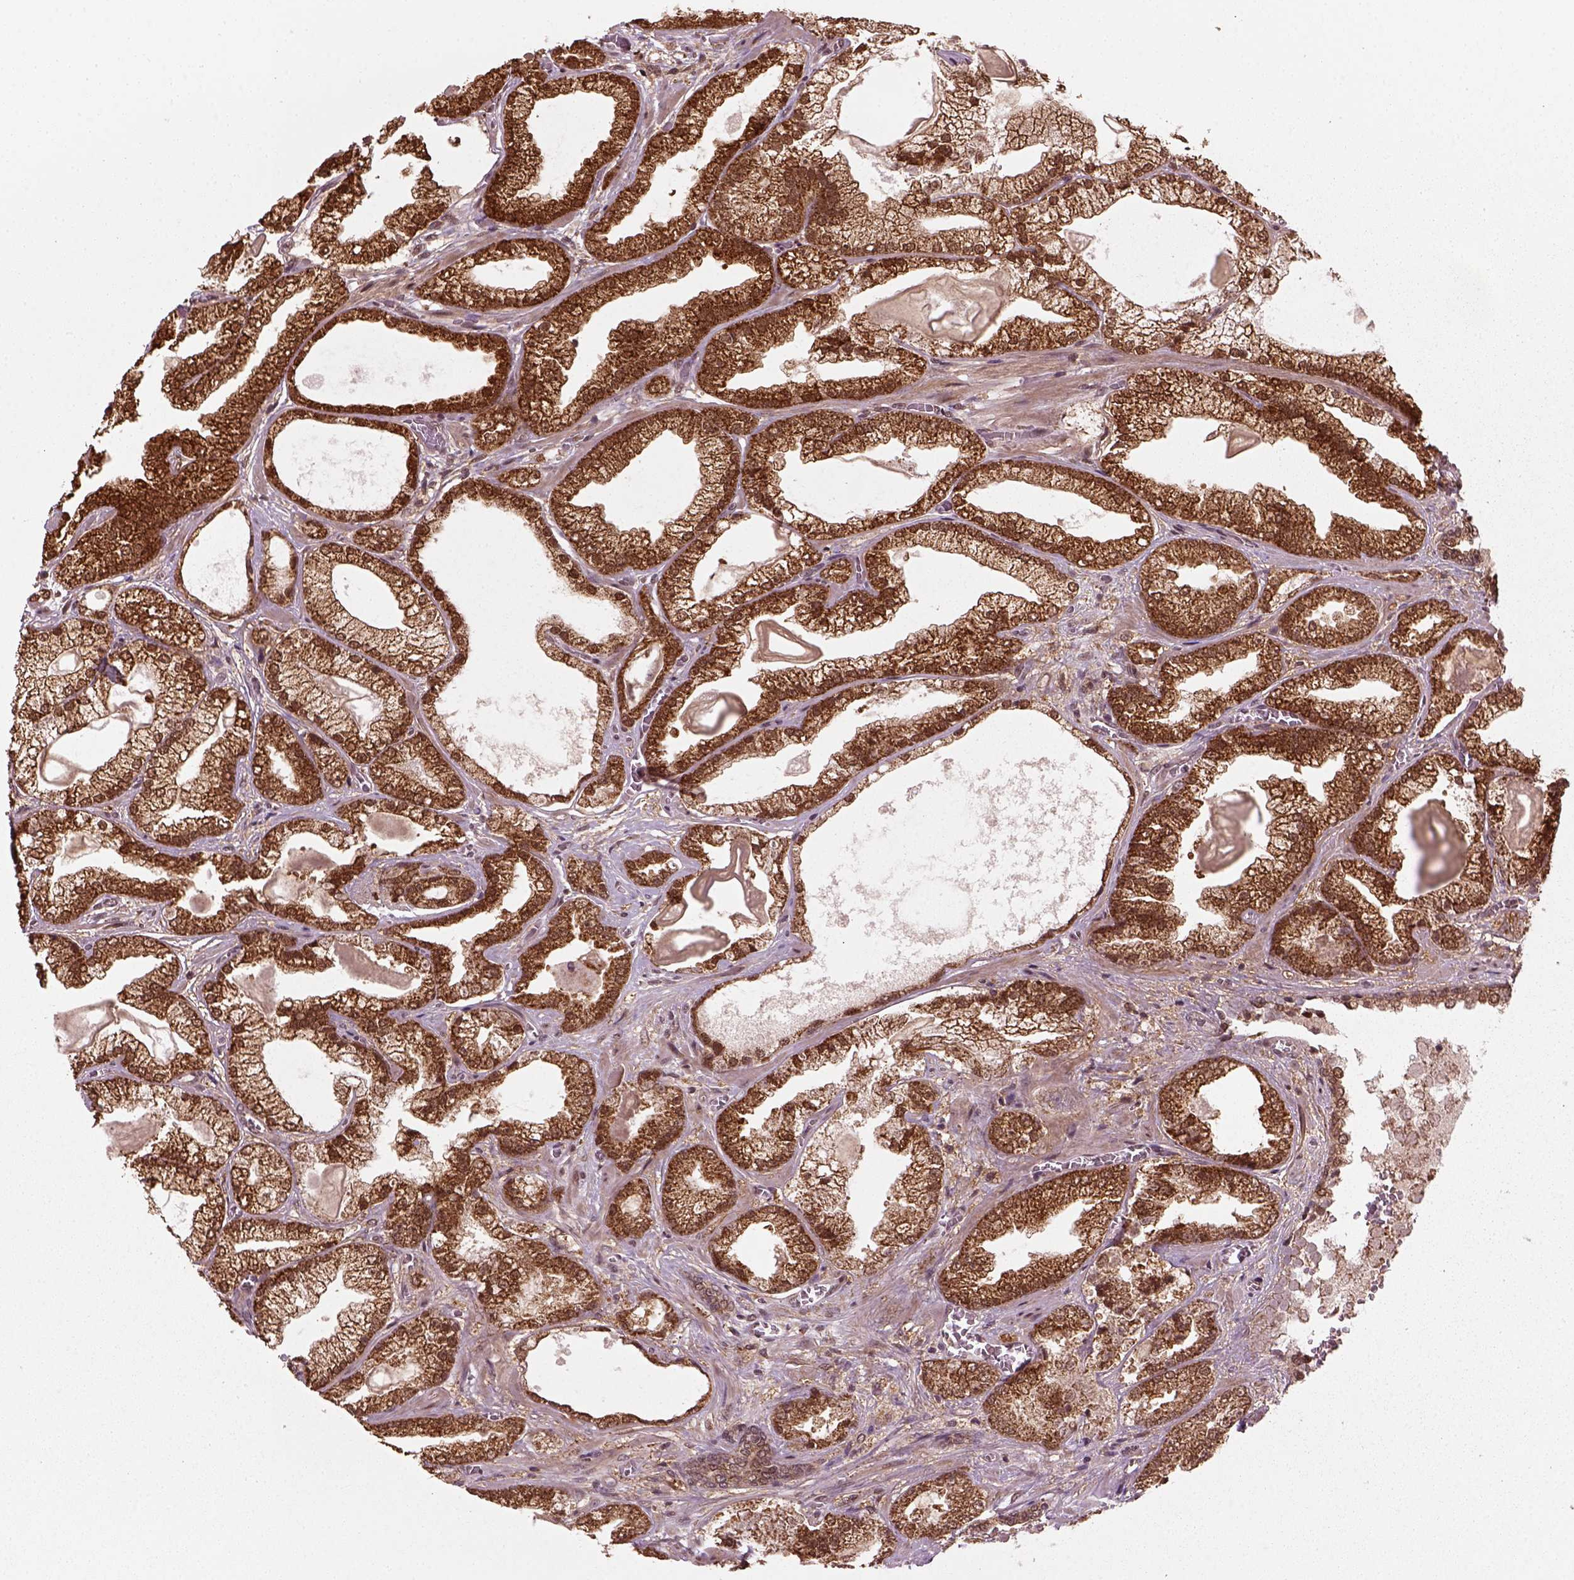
{"staining": {"intensity": "strong", "quantity": ">75%", "location": "cytoplasmic/membranous,nuclear"}, "tissue": "prostate cancer", "cell_type": "Tumor cells", "image_type": "cancer", "snomed": [{"axis": "morphology", "description": "Adenocarcinoma, Low grade"}, {"axis": "topography", "description": "Prostate"}], "caption": "Prostate cancer (adenocarcinoma (low-grade)) tissue exhibits strong cytoplasmic/membranous and nuclear expression in about >75% of tumor cells, visualized by immunohistochemistry.", "gene": "NUDT9", "patient": {"sex": "male", "age": 57}}